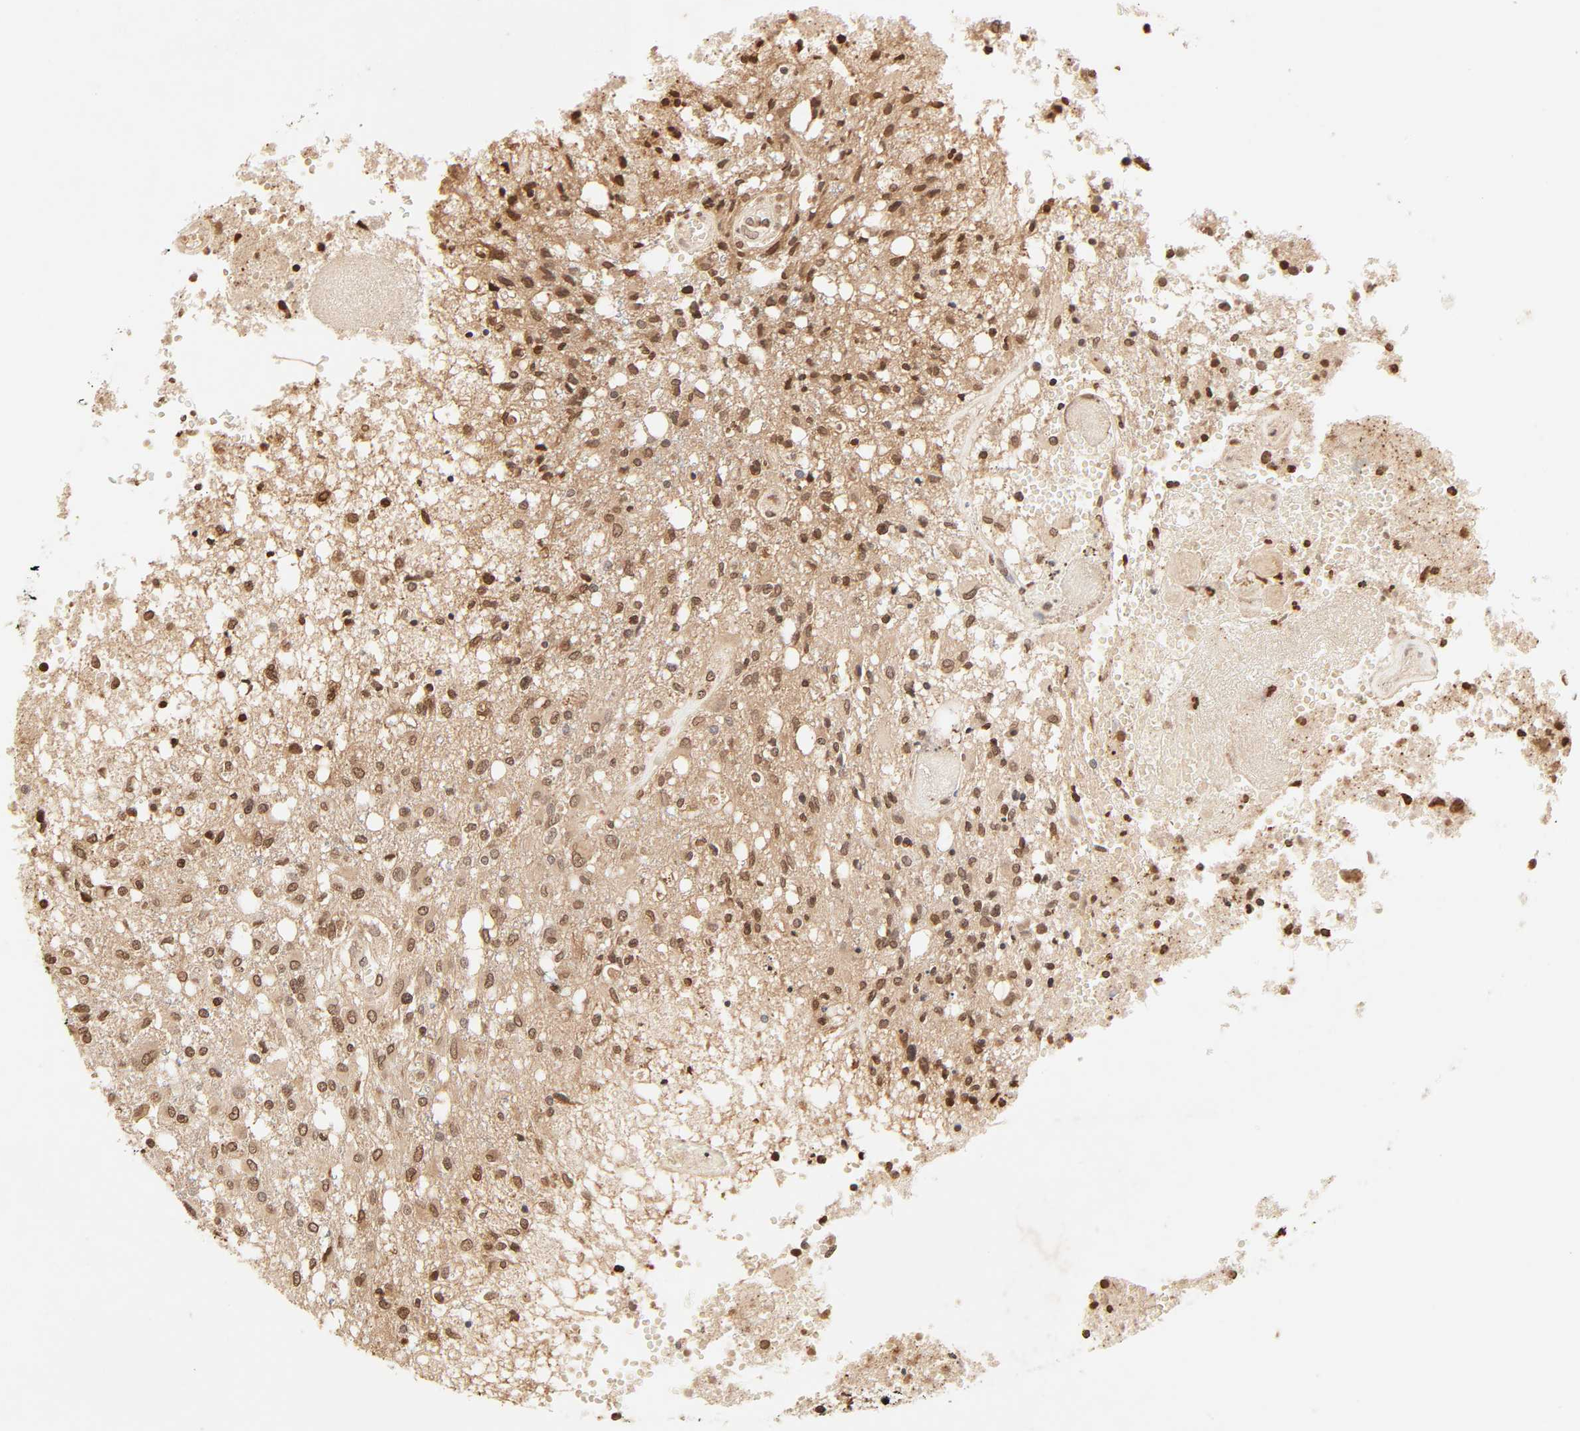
{"staining": {"intensity": "strong", "quantity": ">75%", "location": "cytoplasmic/membranous,nuclear"}, "tissue": "glioma", "cell_type": "Tumor cells", "image_type": "cancer", "snomed": [{"axis": "morphology", "description": "Glioma, malignant, High grade"}, {"axis": "topography", "description": "Cerebral cortex"}], "caption": "A histopathology image of glioma stained for a protein shows strong cytoplasmic/membranous and nuclear brown staining in tumor cells. (Stains: DAB (3,3'-diaminobenzidine) in brown, nuclei in blue, Microscopy: brightfield microscopy at high magnification).", "gene": "TBL1X", "patient": {"sex": "male", "age": 76}}